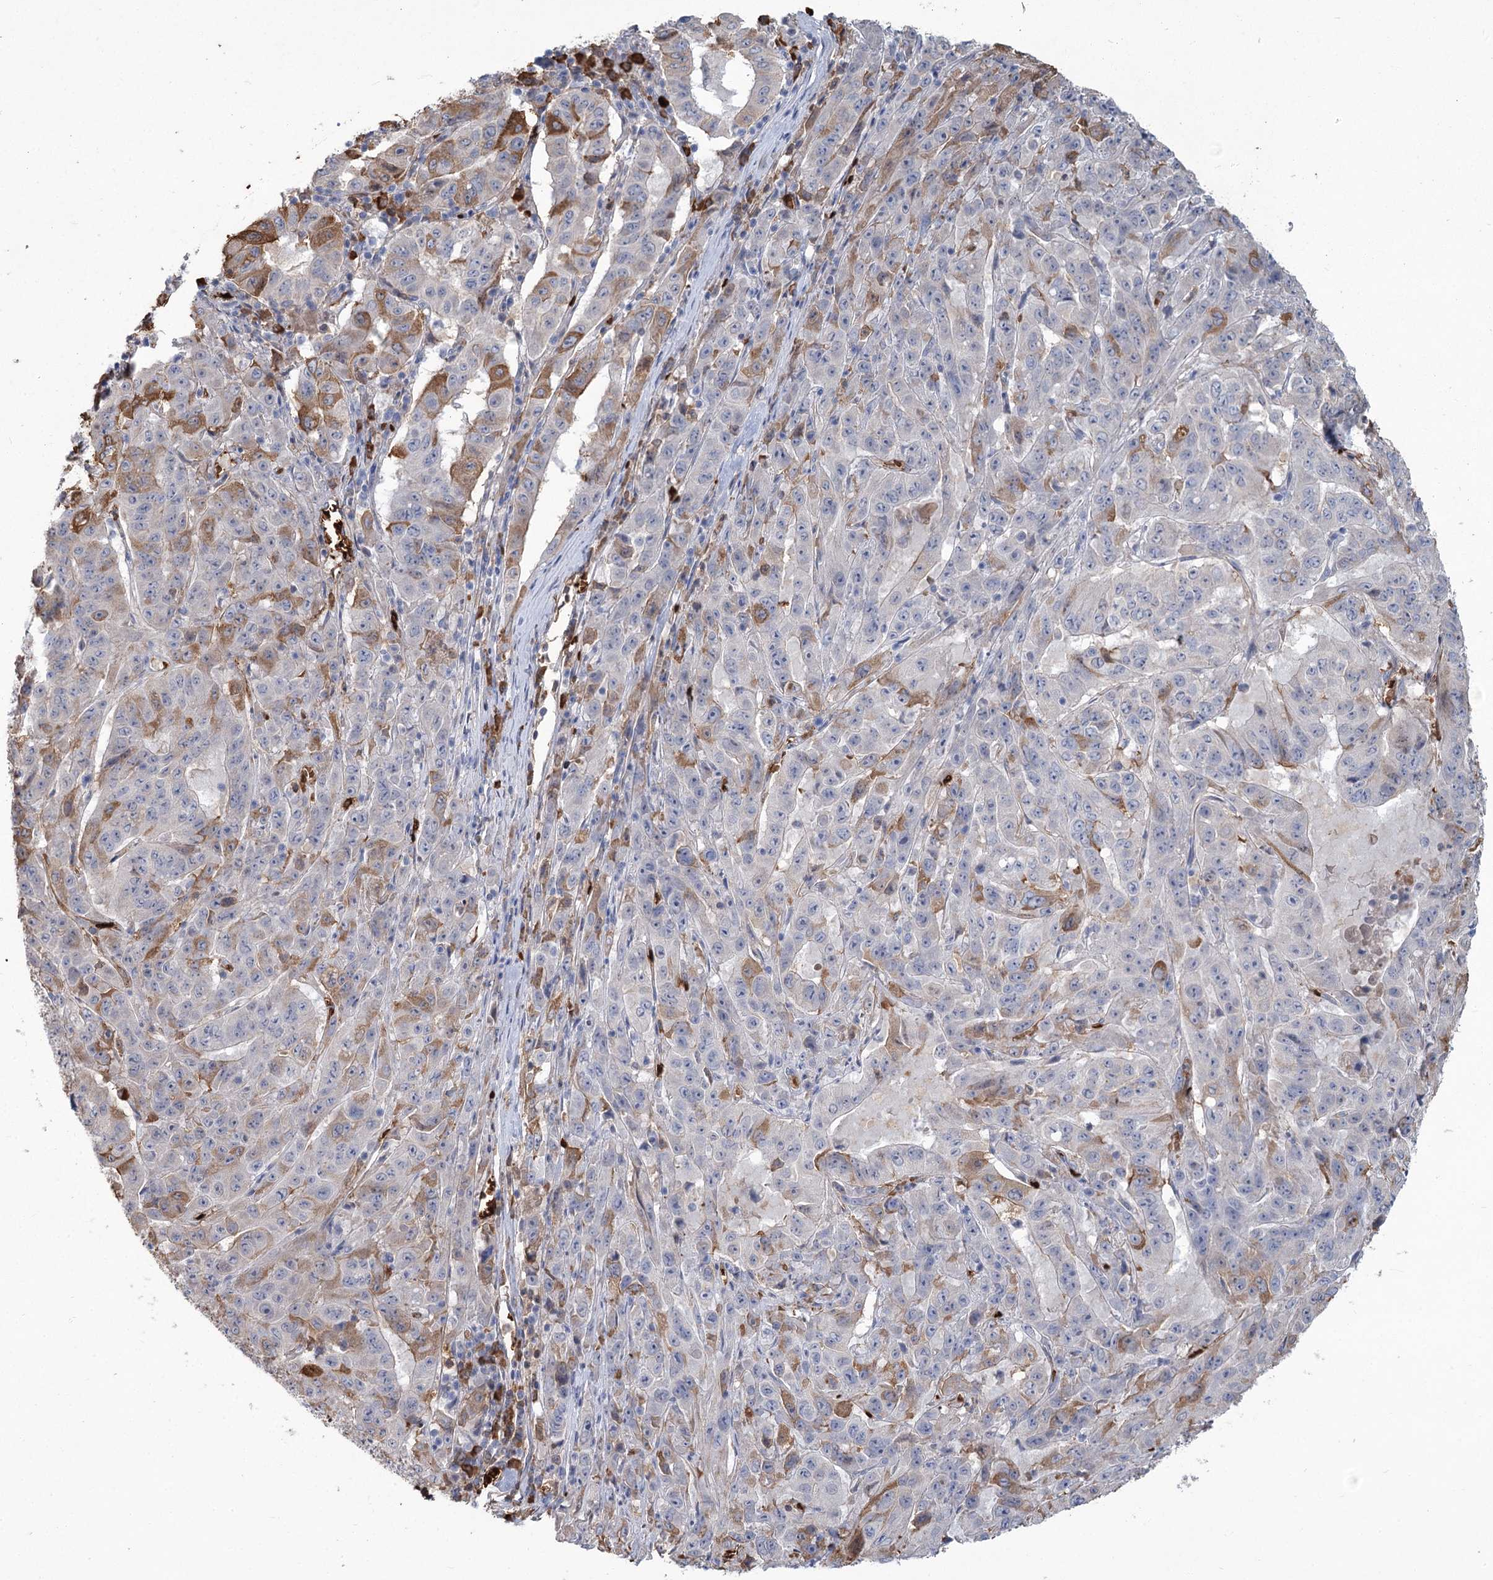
{"staining": {"intensity": "moderate", "quantity": "<25%", "location": "cytoplasmic/membranous"}, "tissue": "pancreatic cancer", "cell_type": "Tumor cells", "image_type": "cancer", "snomed": [{"axis": "morphology", "description": "Adenocarcinoma, NOS"}, {"axis": "topography", "description": "Pancreas"}], "caption": "Pancreatic adenocarcinoma stained with a protein marker exhibits moderate staining in tumor cells.", "gene": "HBA1", "patient": {"sex": "male", "age": 63}}